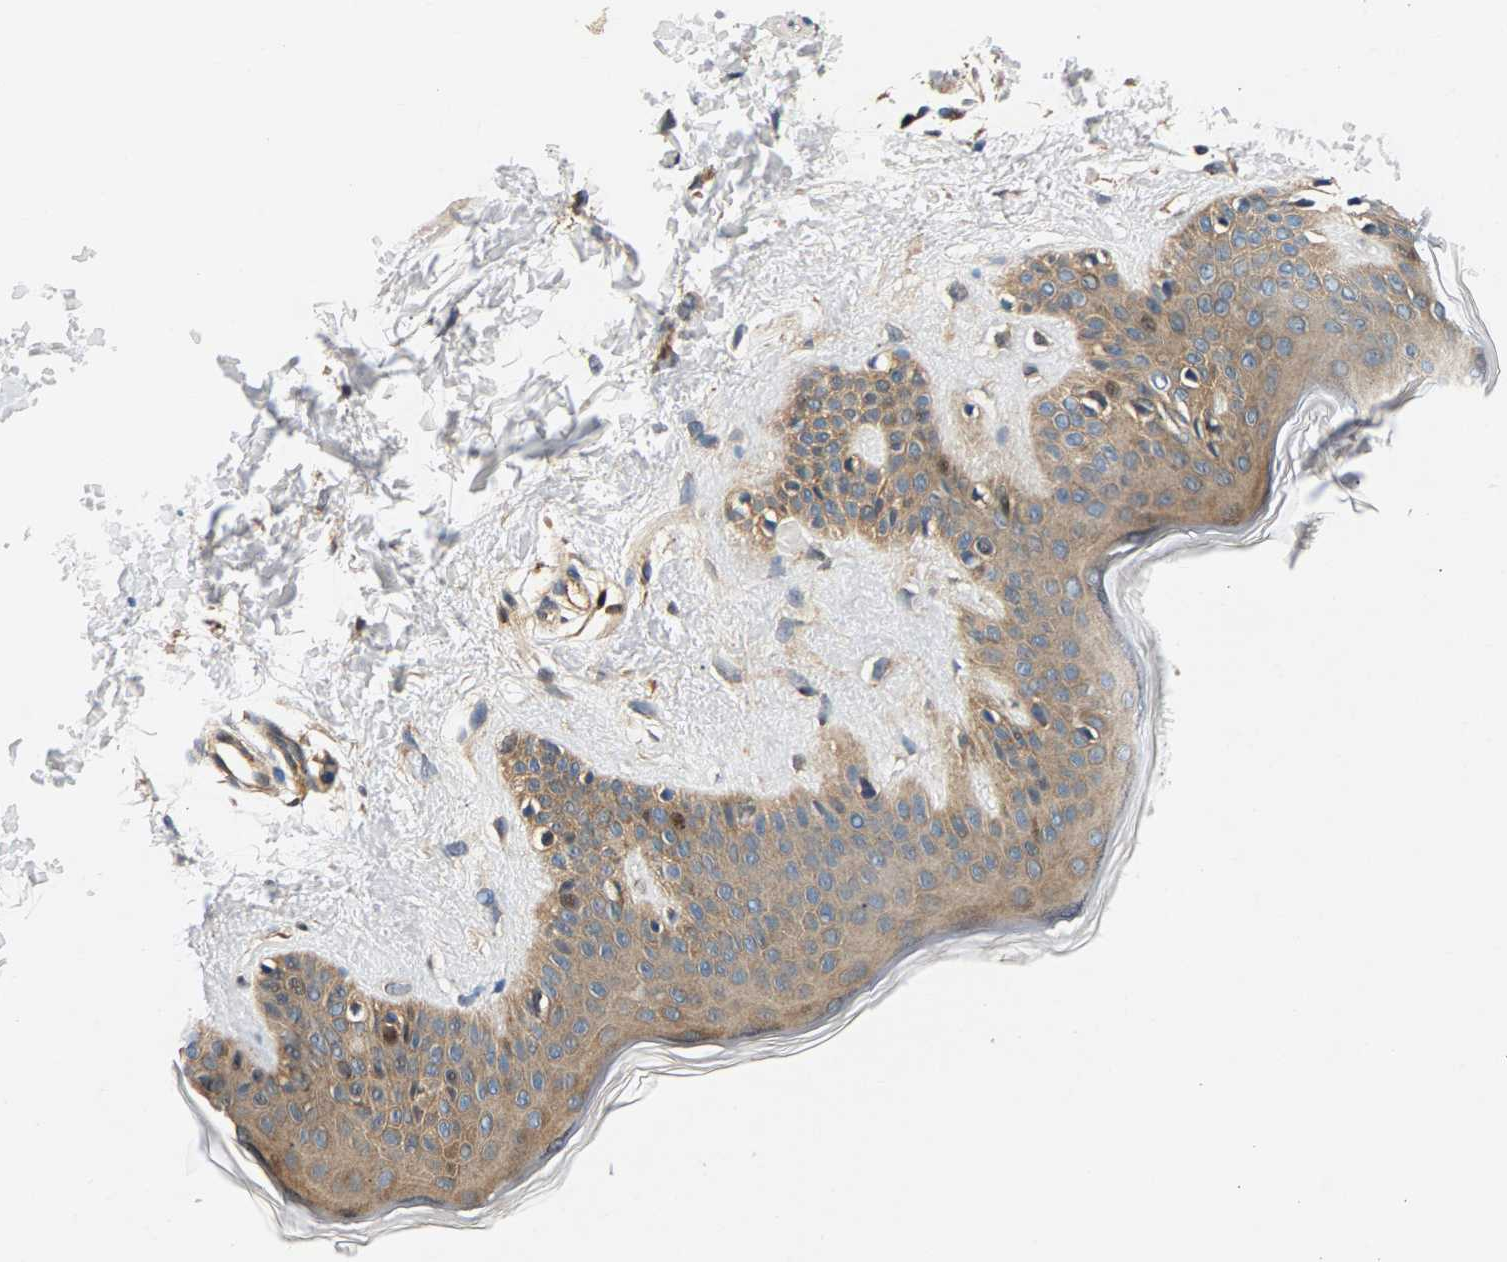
{"staining": {"intensity": "weak", "quantity": ">75%", "location": "cytoplasmic/membranous"}, "tissue": "skin", "cell_type": "Fibroblasts", "image_type": "normal", "snomed": [{"axis": "morphology", "description": "Normal tissue, NOS"}, {"axis": "topography", "description": "Skin"}], "caption": "A low amount of weak cytoplasmic/membranous staining is present in about >75% of fibroblasts in unremarkable skin. (DAB = brown stain, brightfield microscopy at high magnification).", "gene": "FAM78A", "patient": {"sex": "male", "age": 30}}